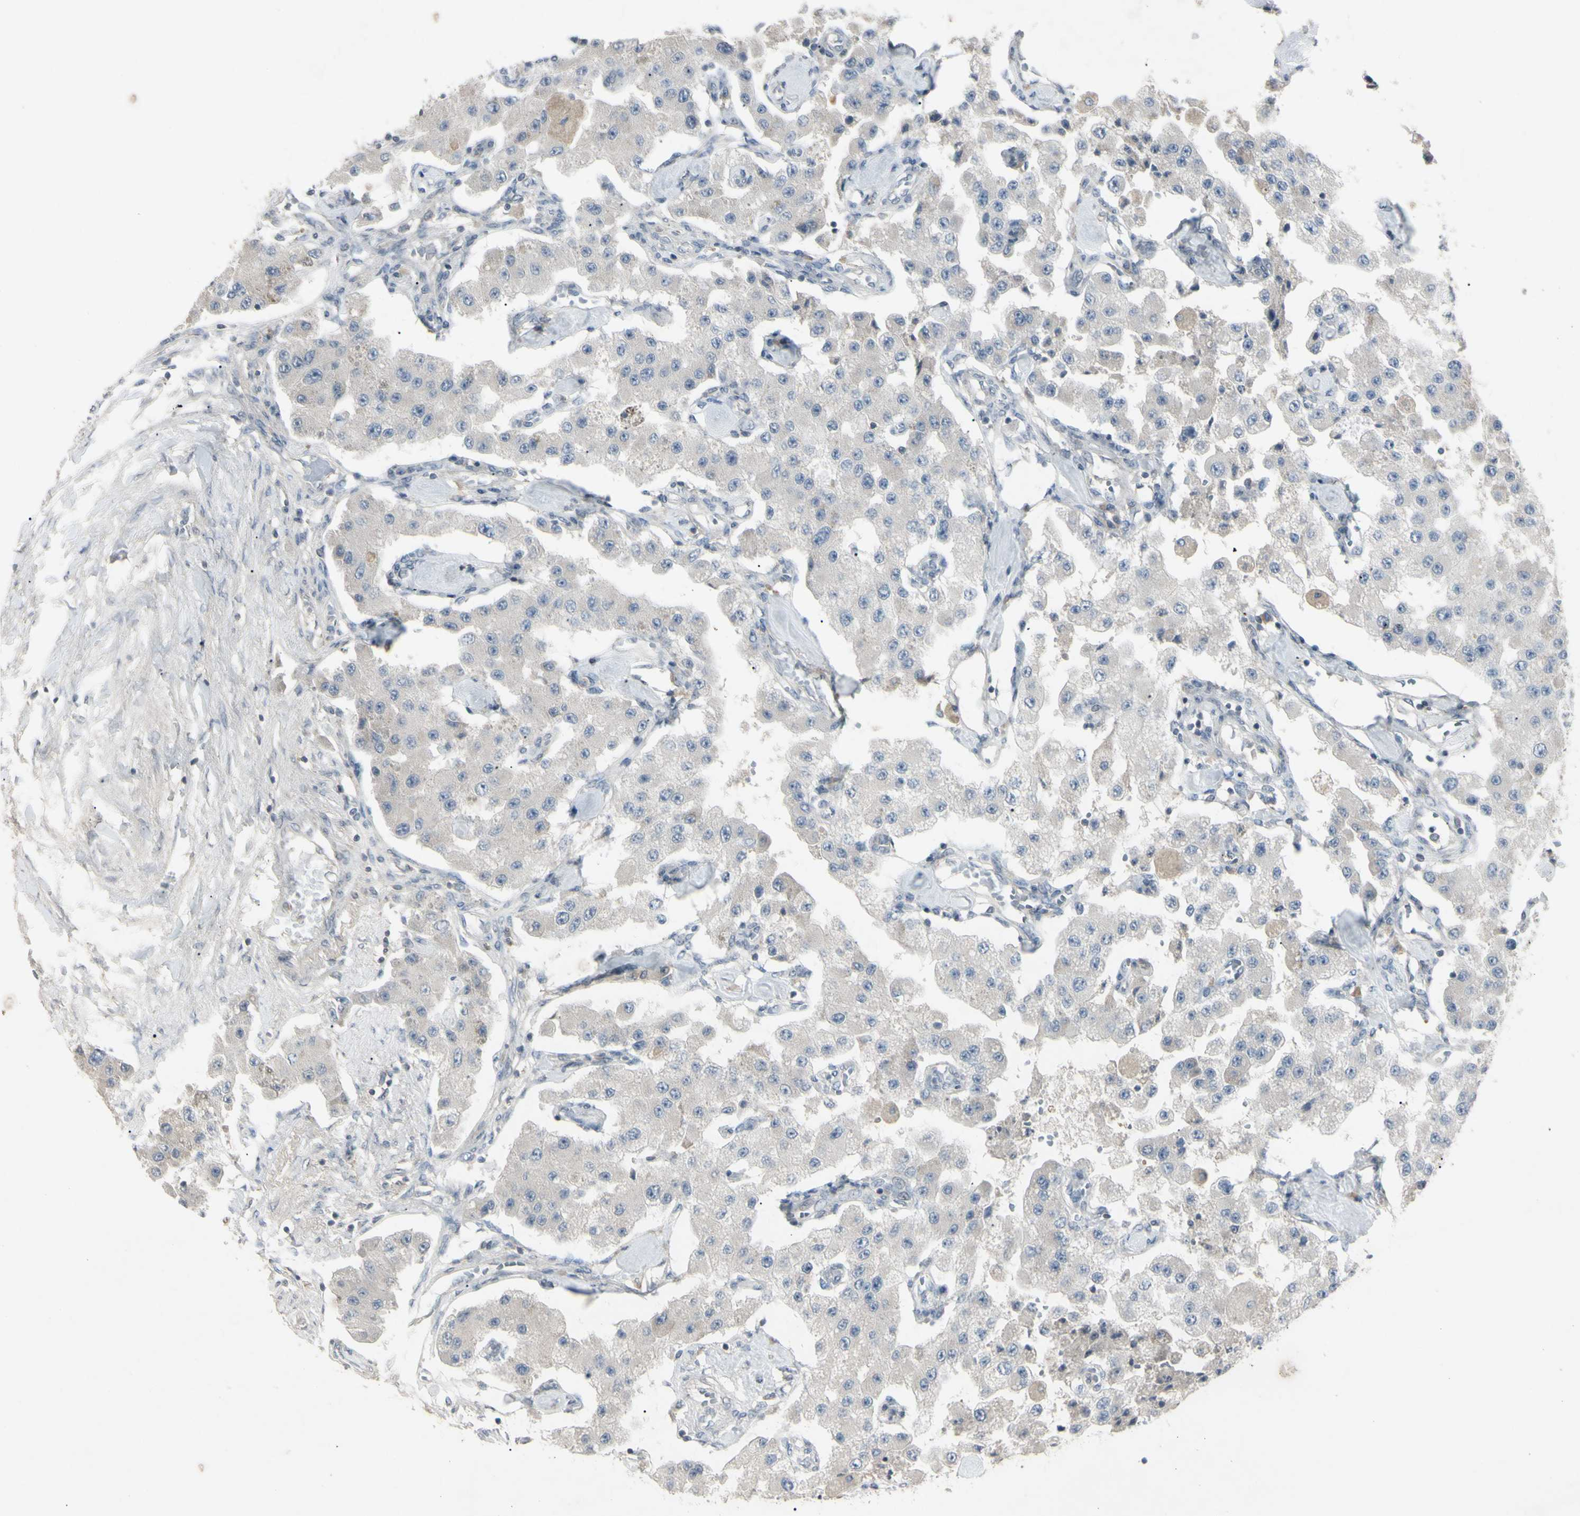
{"staining": {"intensity": "weak", "quantity": "<25%", "location": "cytoplasmic/membranous"}, "tissue": "carcinoid", "cell_type": "Tumor cells", "image_type": "cancer", "snomed": [{"axis": "morphology", "description": "Carcinoid, malignant, NOS"}, {"axis": "topography", "description": "Pancreas"}], "caption": "The image displays no staining of tumor cells in carcinoid.", "gene": "PIAS4", "patient": {"sex": "male", "age": 41}}